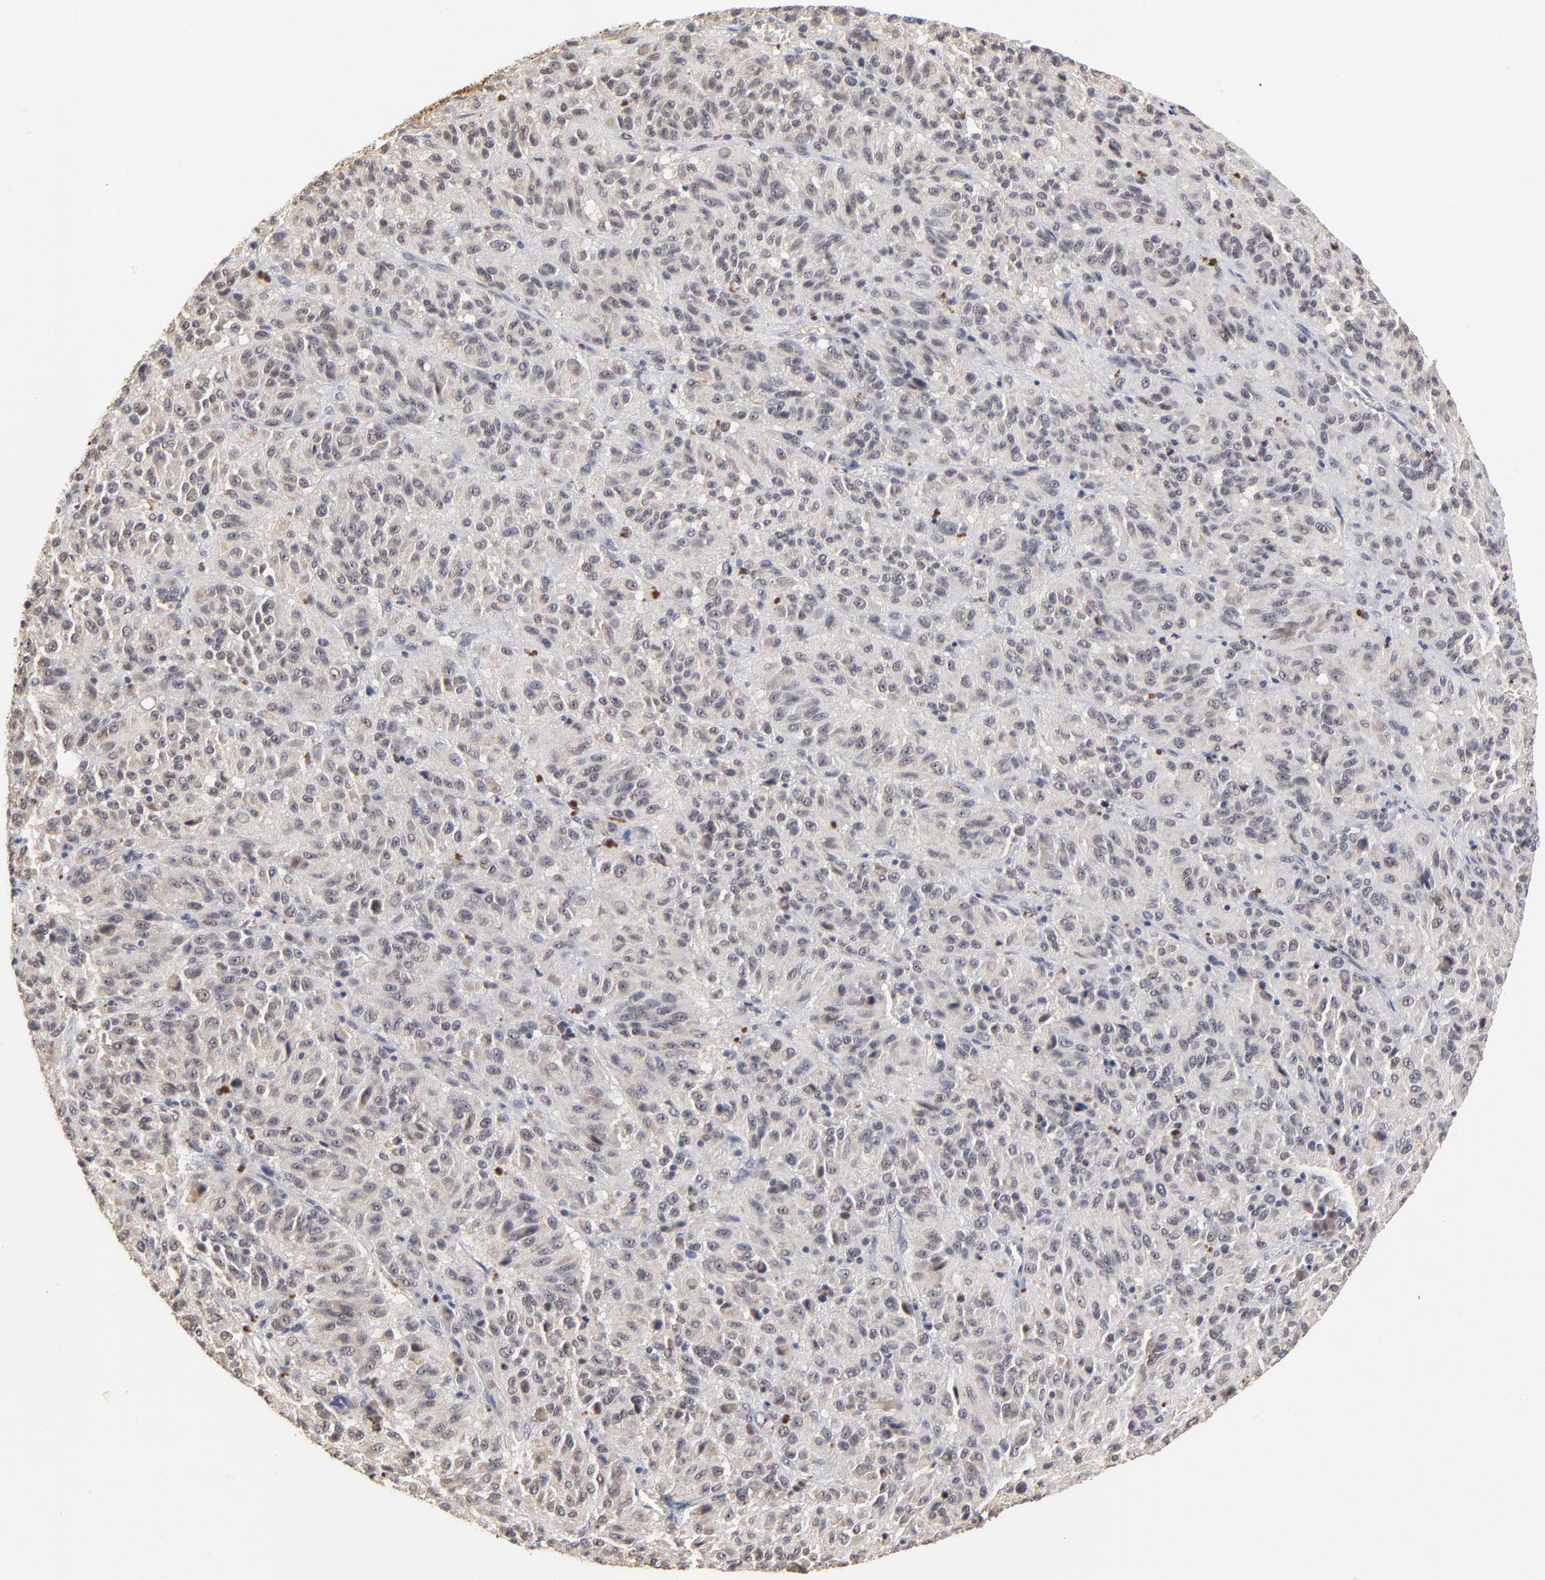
{"staining": {"intensity": "weak", "quantity": "25%-75%", "location": "cytoplasmic/membranous"}, "tissue": "melanoma", "cell_type": "Tumor cells", "image_type": "cancer", "snomed": [{"axis": "morphology", "description": "Malignant melanoma, Metastatic site"}, {"axis": "topography", "description": "Lung"}], "caption": "About 25%-75% of tumor cells in human melanoma display weak cytoplasmic/membranous protein positivity as visualized by brown immunohistochemical staining.", "gene": "WSB1", "patient": {"sex": "male", "age": 64}}